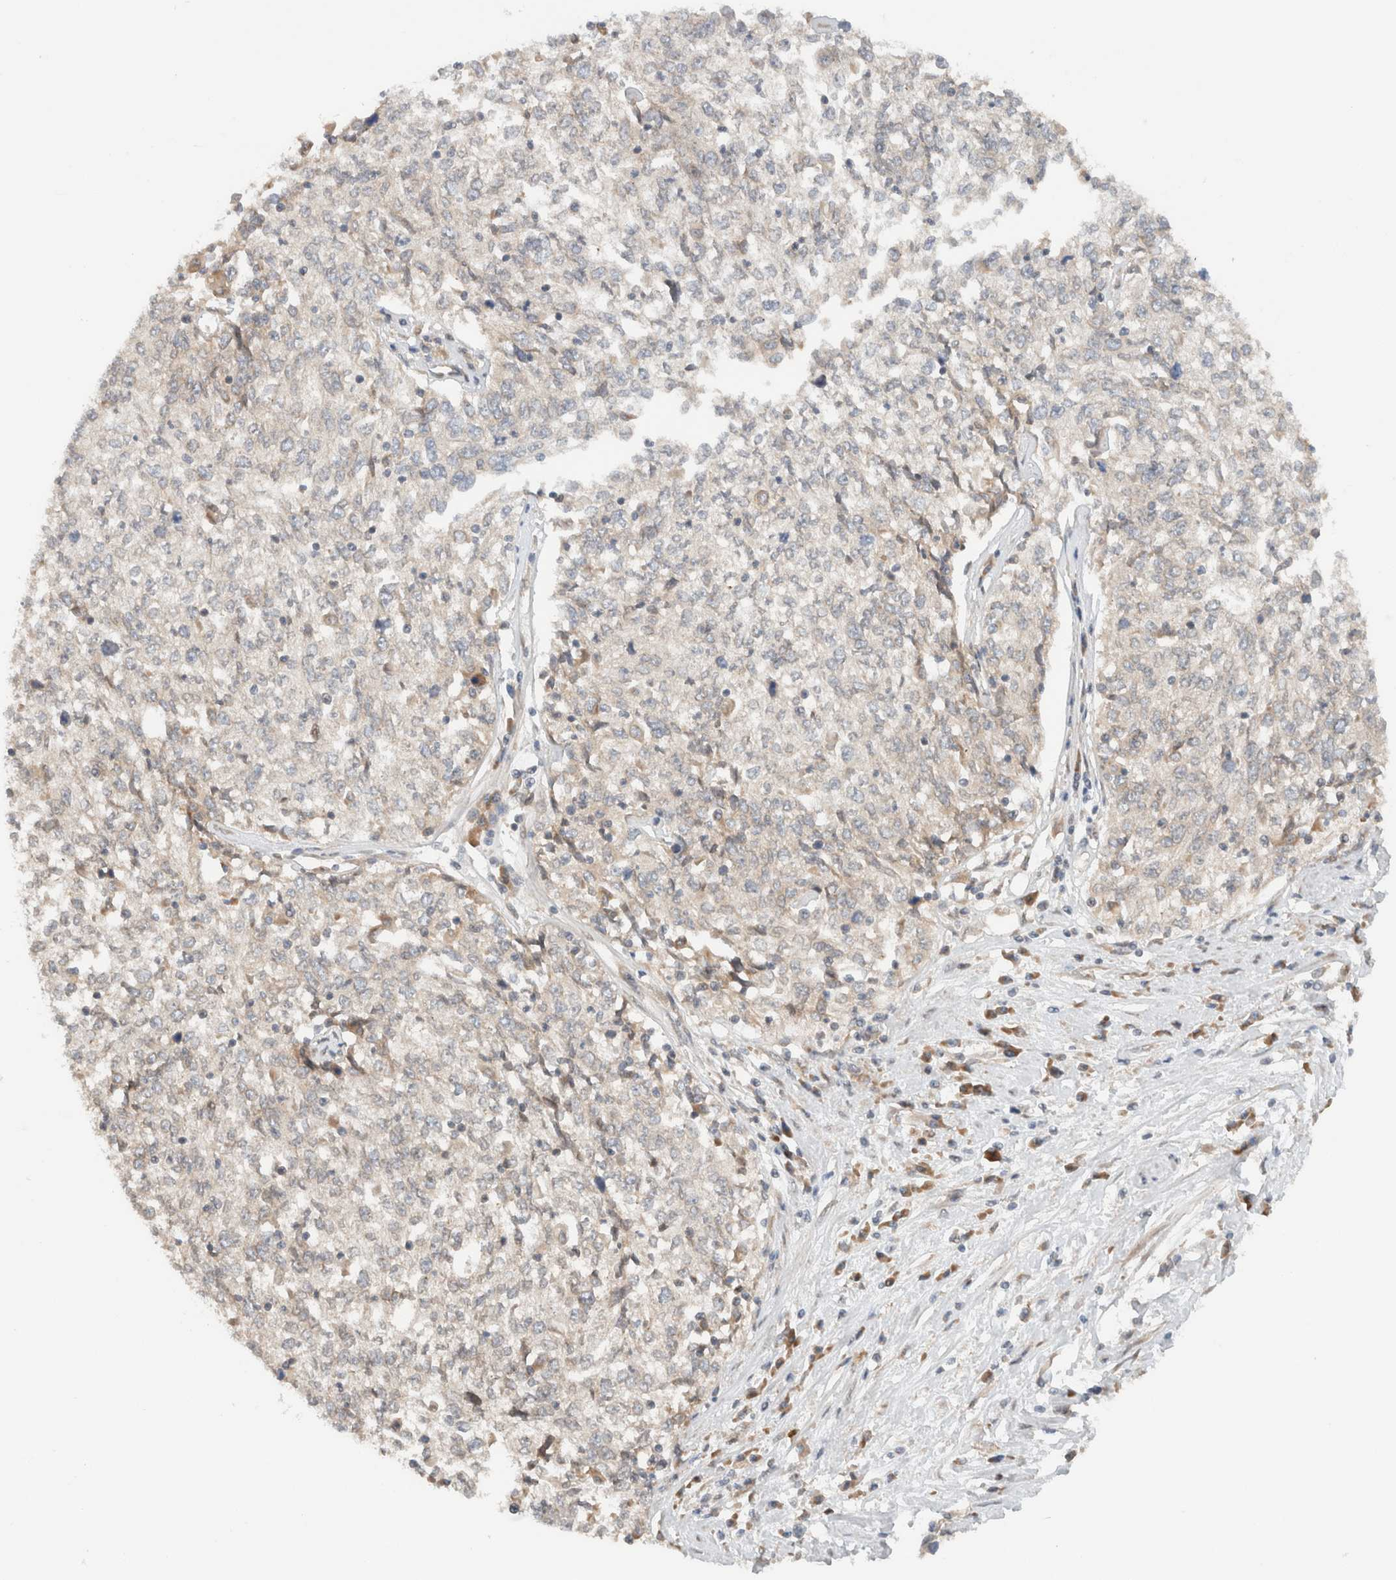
{"staining": {"intensity": "negative", "quantity": "none", "location": "none"}, "tissue": "cervical cancer", "cell_type": "Tumor cells", "image_type": "cancer", "snomed": [{"axis": "morphology", "description": "Squamous cell carcinoma, NOS"}, {"axis": "topography", "description": "Cervix"}], "caption": "A high-resolution photomicrograph shows immunohistochemistry (IHC) staining of cervical cancer (squamous cell carcinoma), which shows no significant expression in tumor cells.", "gene": "ARFGEF2", "patient": {"sex": "female", "age": 57}}